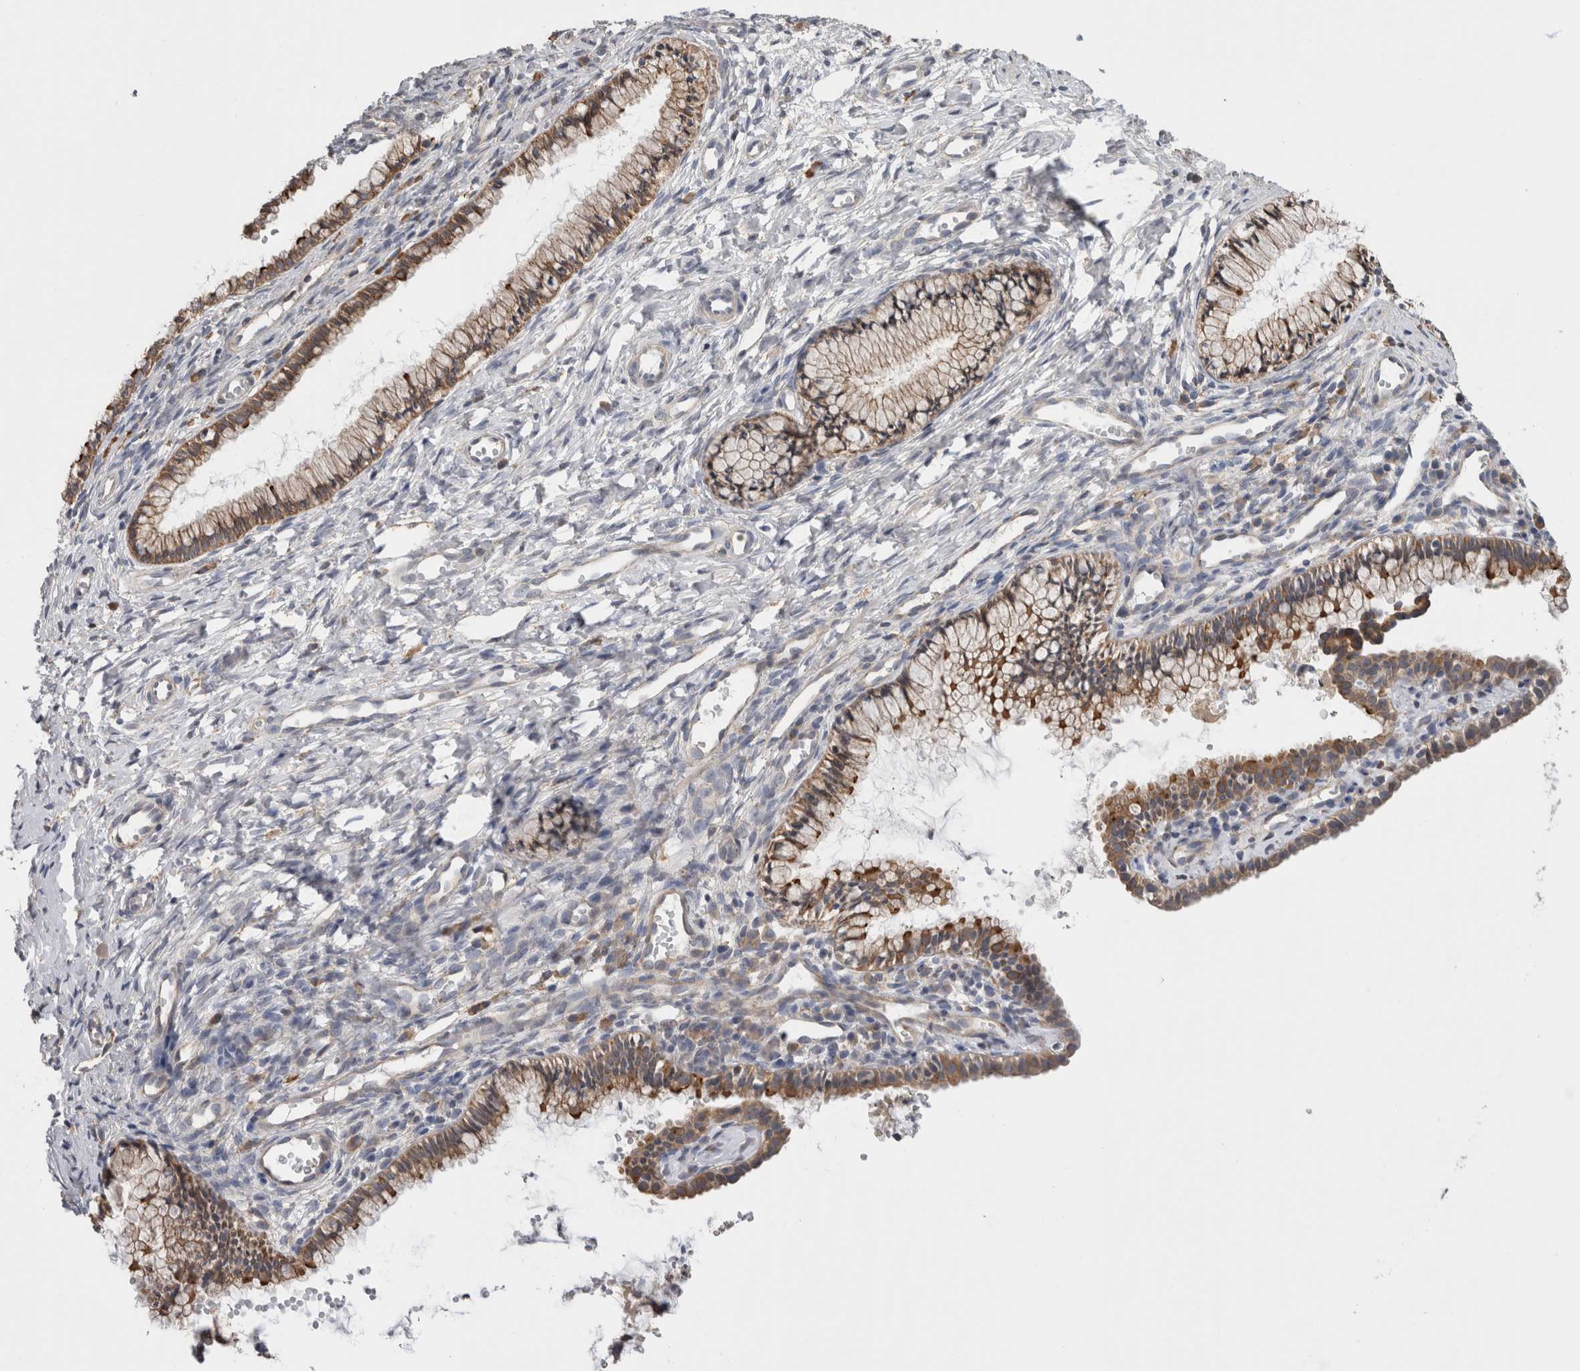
{"staining": {"intensity": "moderate", "quantity": ">75%", "location": "cytoplasmic/membranous"}, "tissue": "cervix", "cell_type": "Glandular cells", "image_type": "normal", "snomed": [{"axis": "morphology", "description": "Normal tissue, NOS"}, {"axis": "topography", "description": "Cervix"}], "caption": "Immunohistochemical staining of normal human cervix exhibits >75% levels of moderate cytoplasmic/membranous protein staining in approximately >75% of glandular cells.", "gene": "SMAP2", "patient": {"sex": "female", "age": 27}}